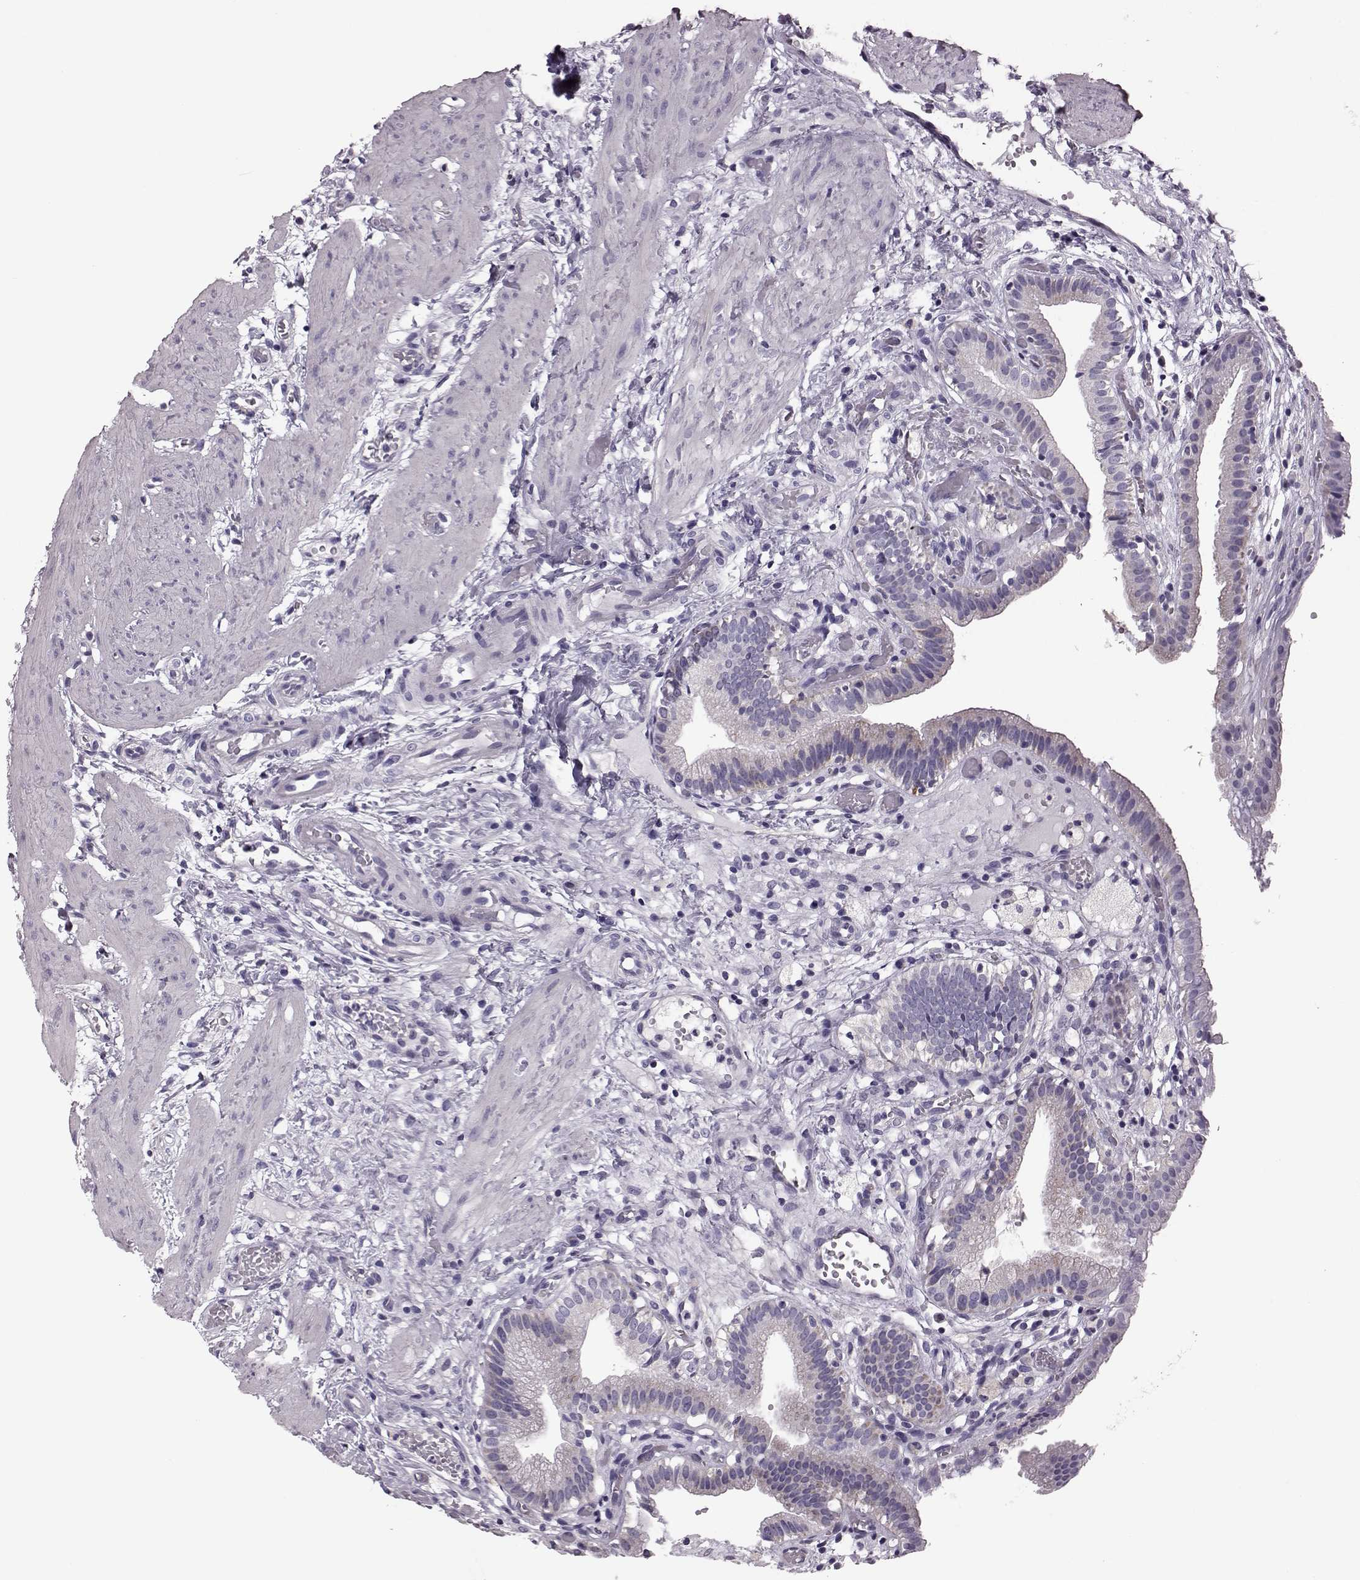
{"staining": {"intensity": "negative", "quantity": "none", "location": "none"}, "tissue": "gallbladder", "cell_type": "Glandular cells", "image_type": "normal", "snomed": [{"axis": "morphology", "description": "Normal tissue, NOS"}, {"axis": "topography", "description": "Gallbladder"}], "caption": "Histopathology image shows no protein expression in glandular cells of unremarkable gallbladder. (DAB (3,3'-diaminobenzidine) immunohistochemistry (IHC), high magnification).", "gene": "RIMS2", "patient": {"sex": "female", "age": 24}}